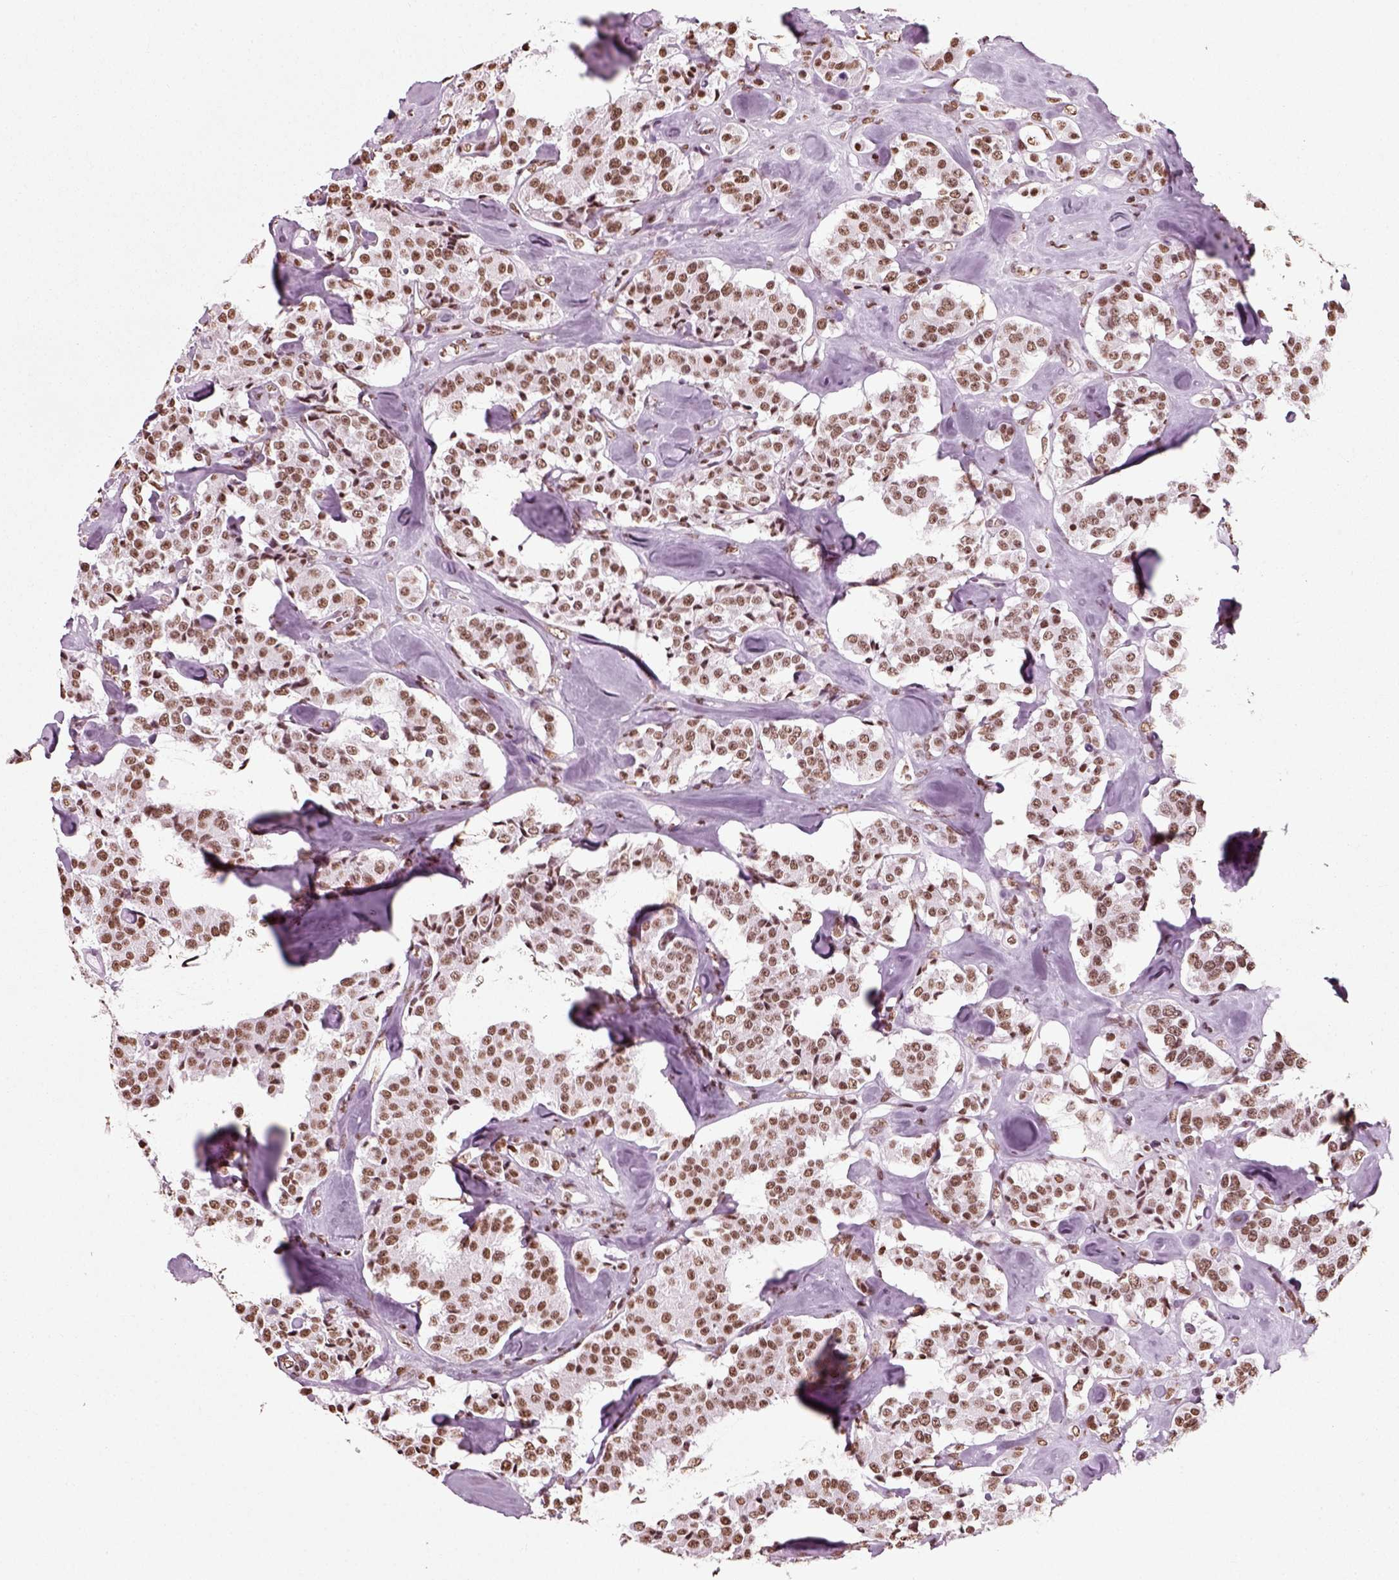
{"staining": {"intensity": "moderate", "quantity": ">75%", "location": "nuclear"}, "tissue": "carcinoid", "cell_type": "Tumor cells", "image_type": "cancer", "snomed": [{"axis": "morphology", "description": "Carcinoid, malignant, NOS"}, {"axis": "topography", "description": "Pancreas"}], "caption": "Immunohistochemistry (DAB (3,3'-diaminobenzidine)) staining of carcinoid (malignant) reveals moderate nuclear protein staining in about >75% of tumor cells. (IHC, brightfield microscopy, high magnification).", "gene": "POLR1H", "patient": {"sex": "male", "age": 41}}